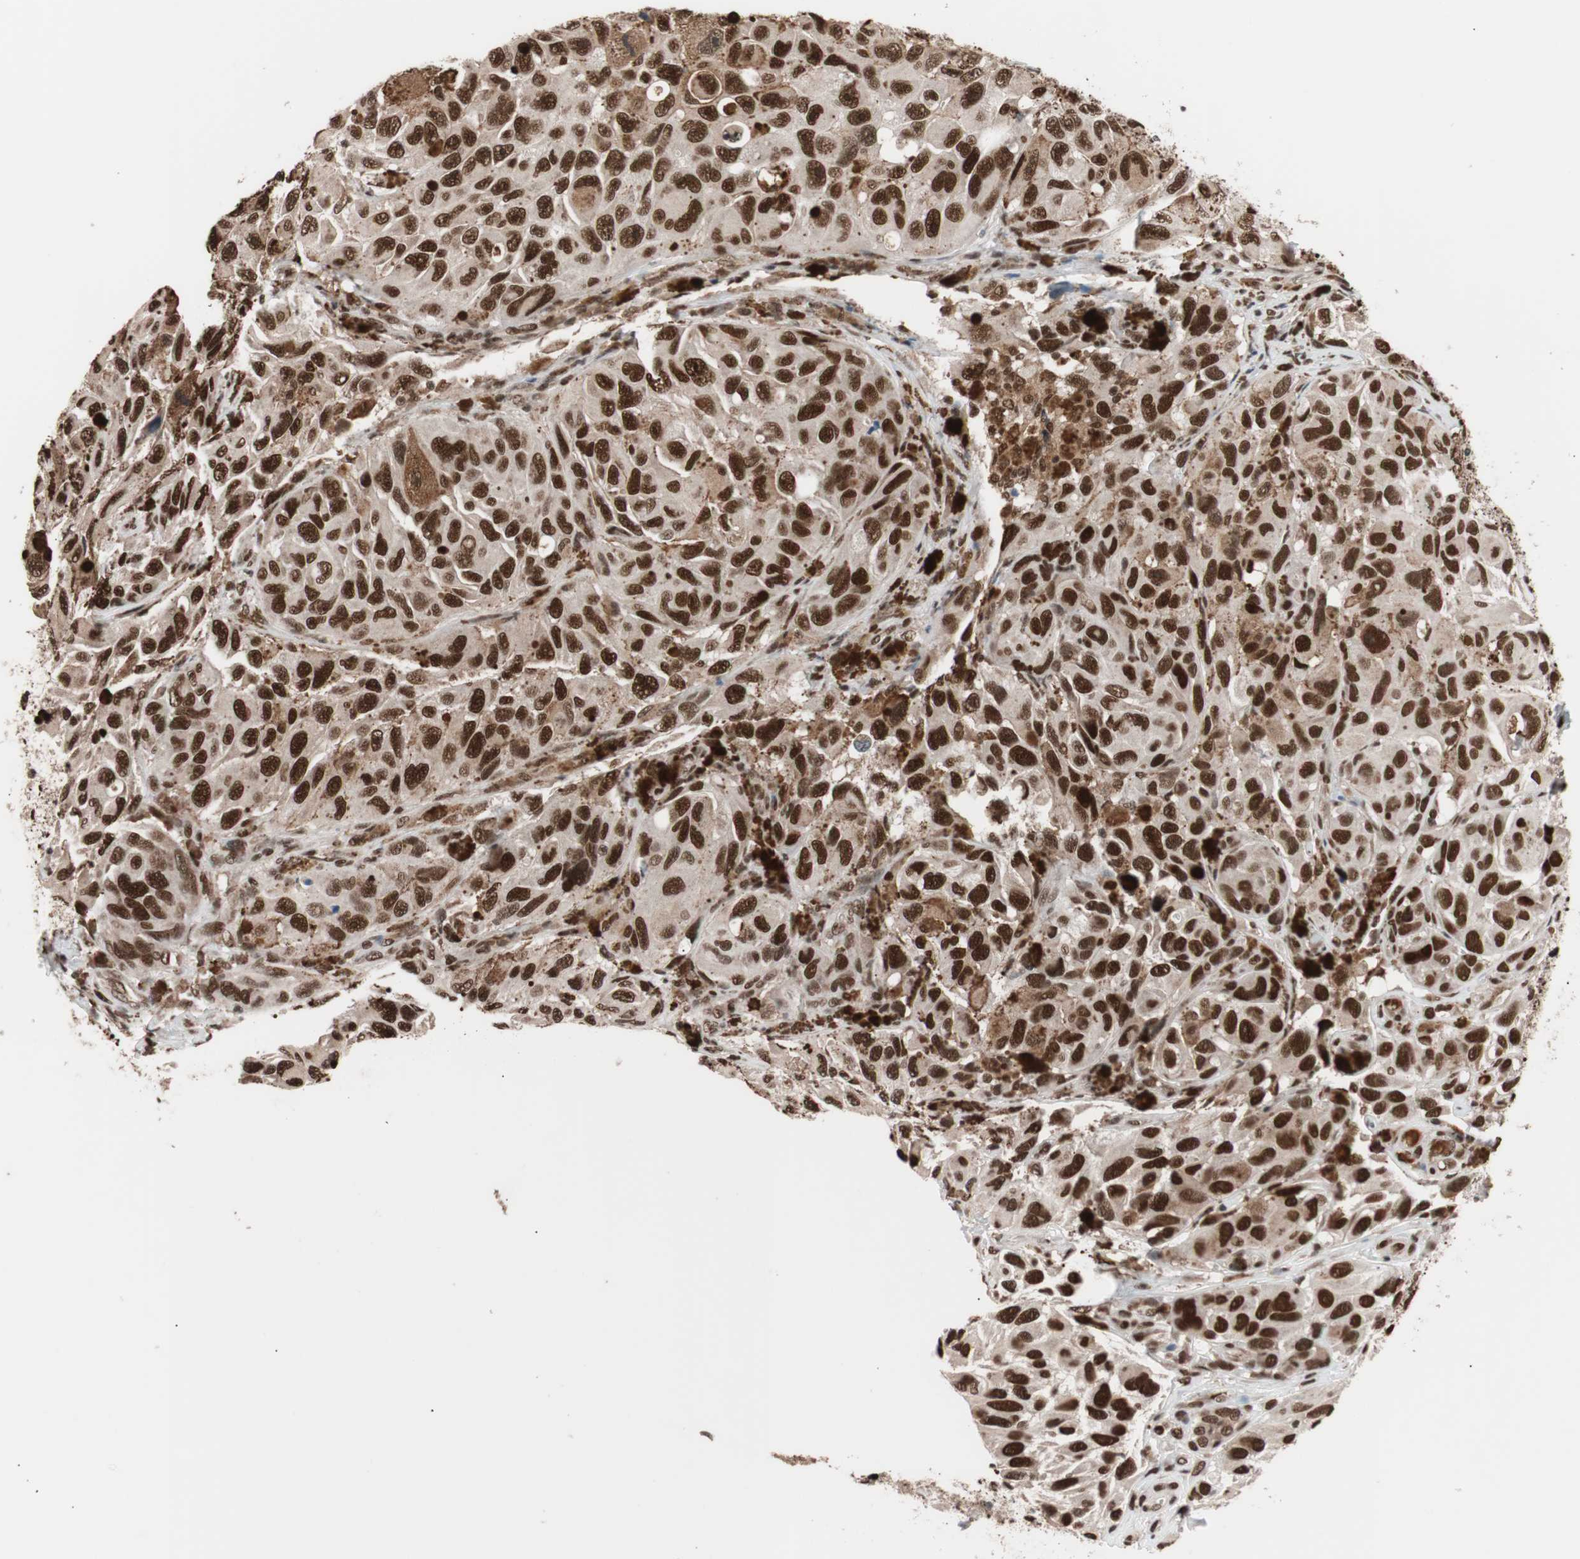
{"staining": {"intensity": "strong", "quantity": ">75%", "location": "nuclear"}, "tissue": "melanoma", "cell_type": "Tumor cells", "image_type": "cancer", "snomed": [{"axis": "morphology", "description": "Malignant melanoma, NOS"}, {"axis": "topography", "description": "Skin"}], "caption": "This image exhibits melanoma stained with immunohistochemistry to label a protein in brown. The nuclear of tumor cells show strong positivity for the protein. Nuclei are counter-stained blue.", "gene": "CHAMP1", "patient": {"sex": "female", "age": 73}}